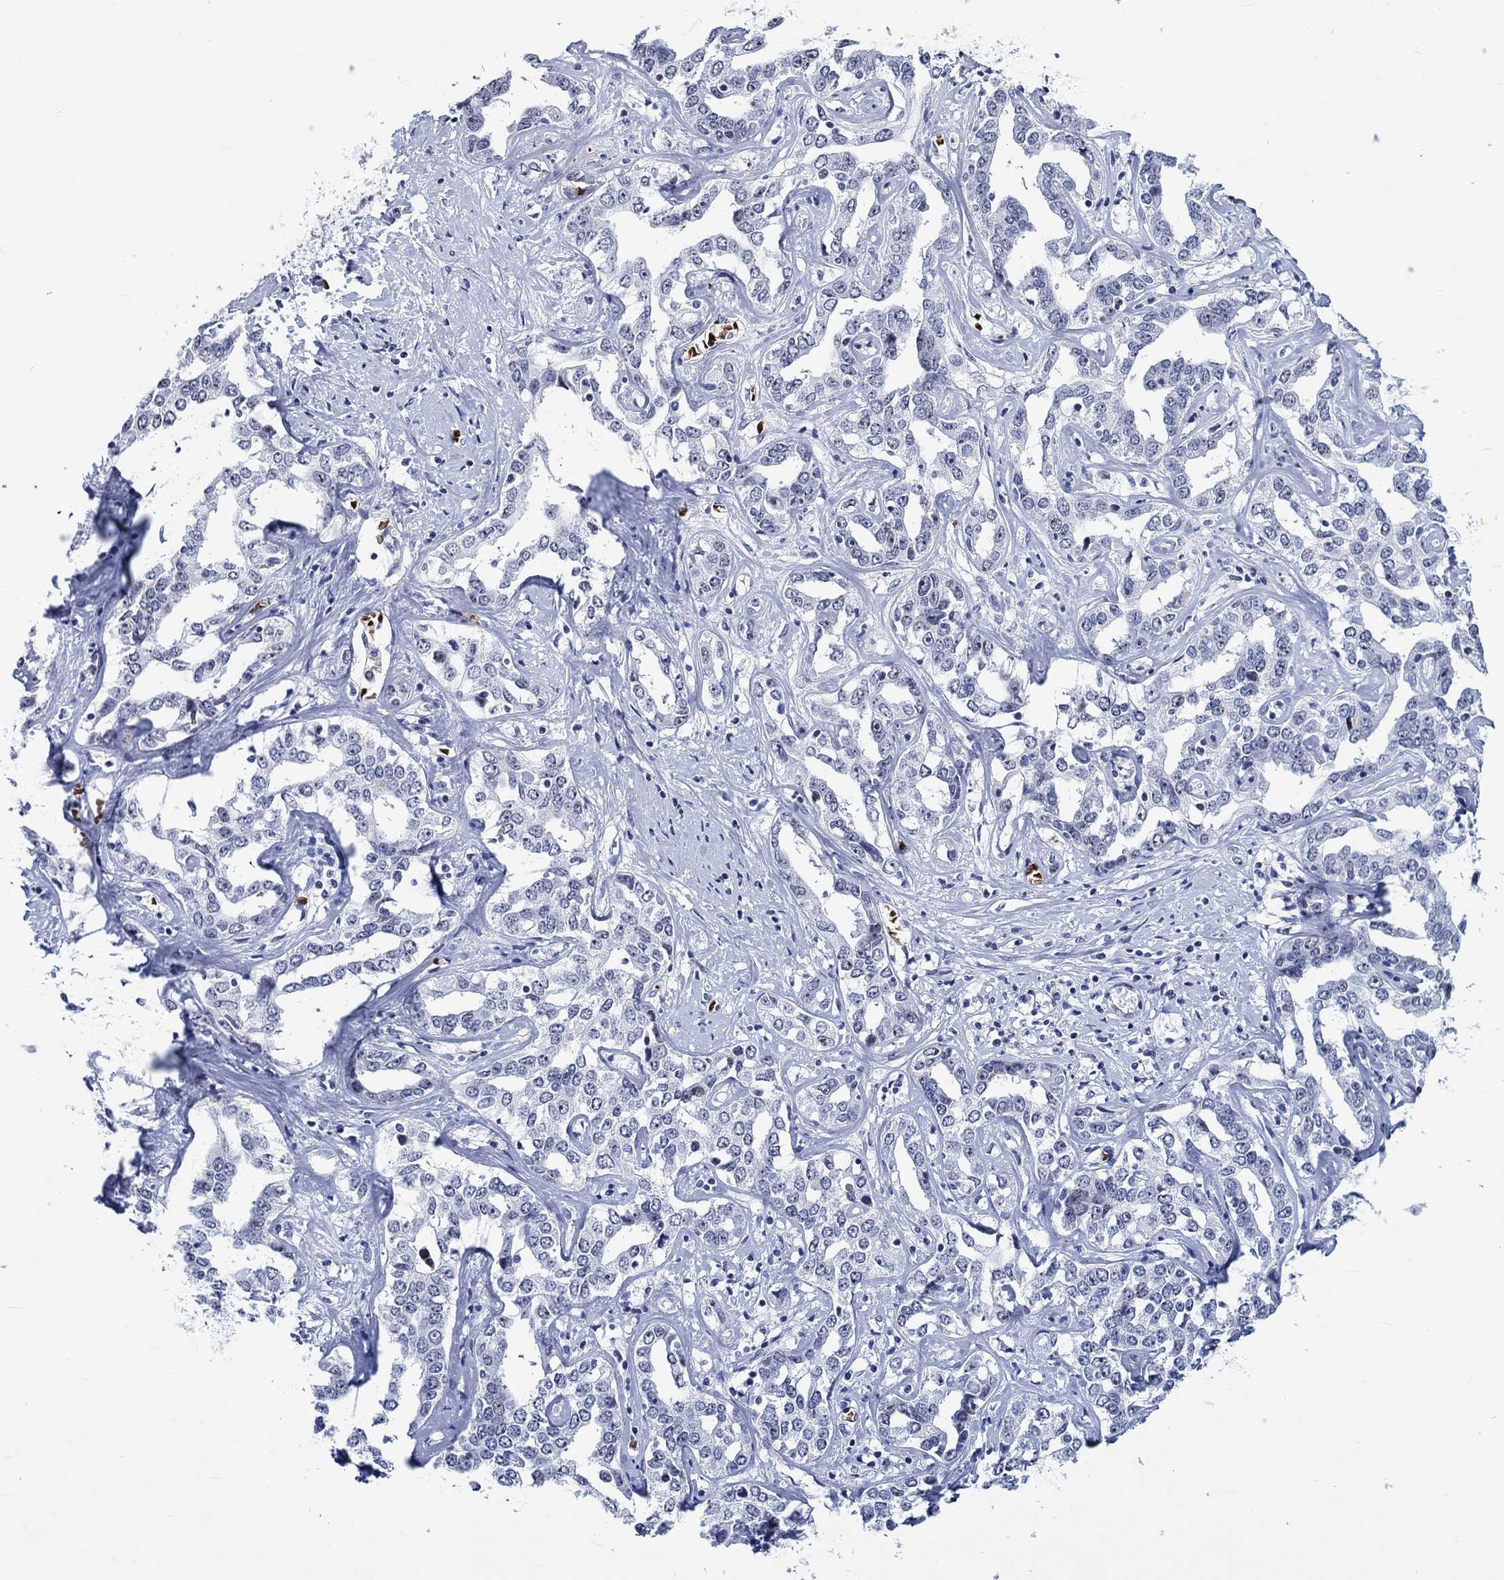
{"staining": {"intensity": "negative", "quantity": "none", "location": "none"}, "tissue": "liver cancer", "cell_type": "Tumor cells", "image_type": "cancer", "snomed": [{"axis": "morphology", "description": "Cholangiocarcinoma"}, {"axis": "topography", "description": "Liver"}], "caption": "Immunohistochemistry (IHC) histopathology image of neoplastic tissue: cholangiocarcinoma (liver) stained with DAB demonstrates no significant protein staining in tumor cells.", "gene": "ZNF446", "patient": {"sex": "male", "age": 59}}